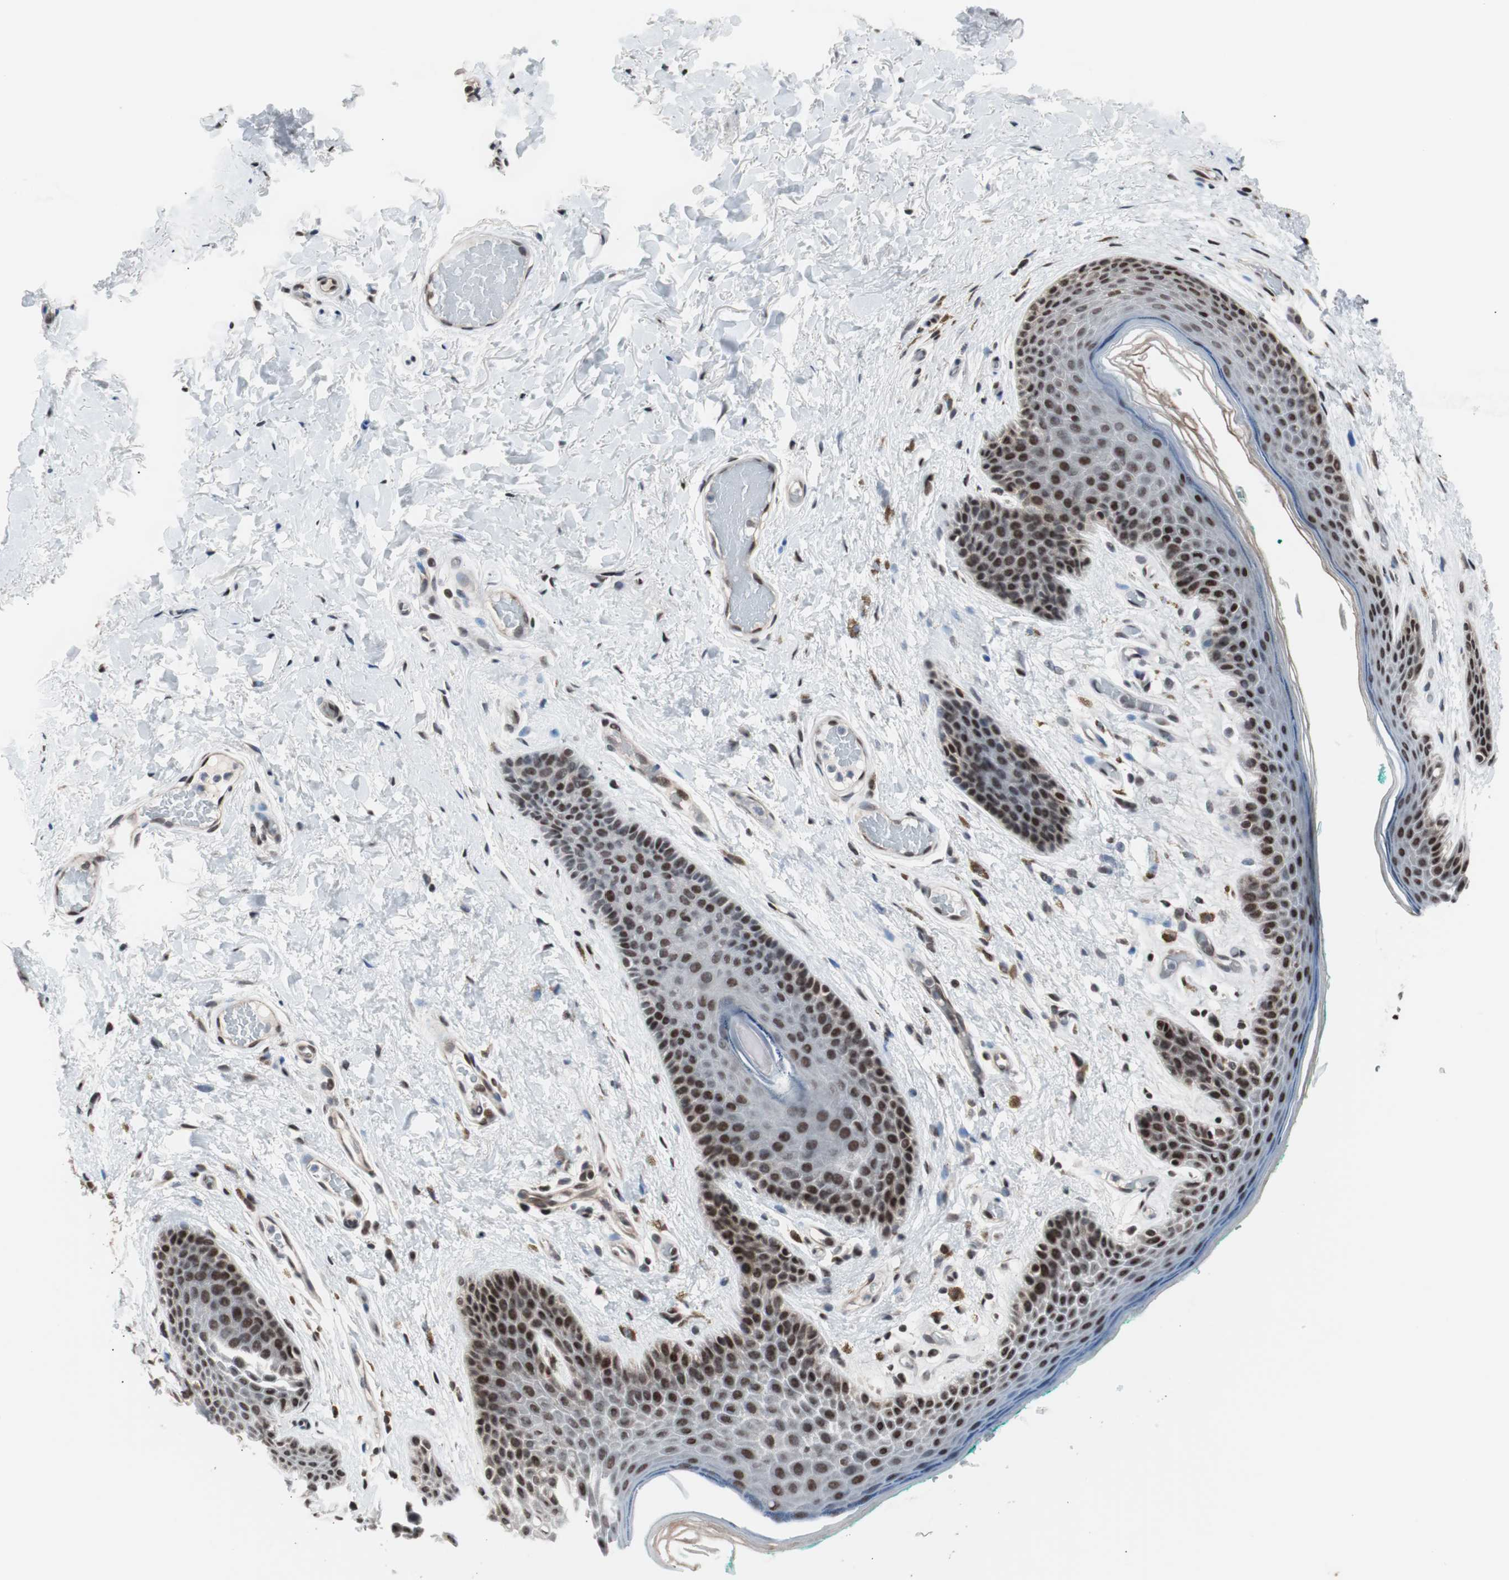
{"staining": {"intensity": "strong", "quantity": ">75%", "location": "nuclear"}, "tissue": "skin", "cell_type": "Epidermal cells", "image_type": "normal", "snomed": [{"axis": "morphology", "description": "Normal tissue, NOS"}, {"axis": "topography", "description": "Anal"}], "caption": "Brown immunohistochemical staining in normal skin demonstrates strong nuclear expression in about >75% of epidermal cells.", "gene": "POGZ", "patient": {"sex": "male", "age": 74}}